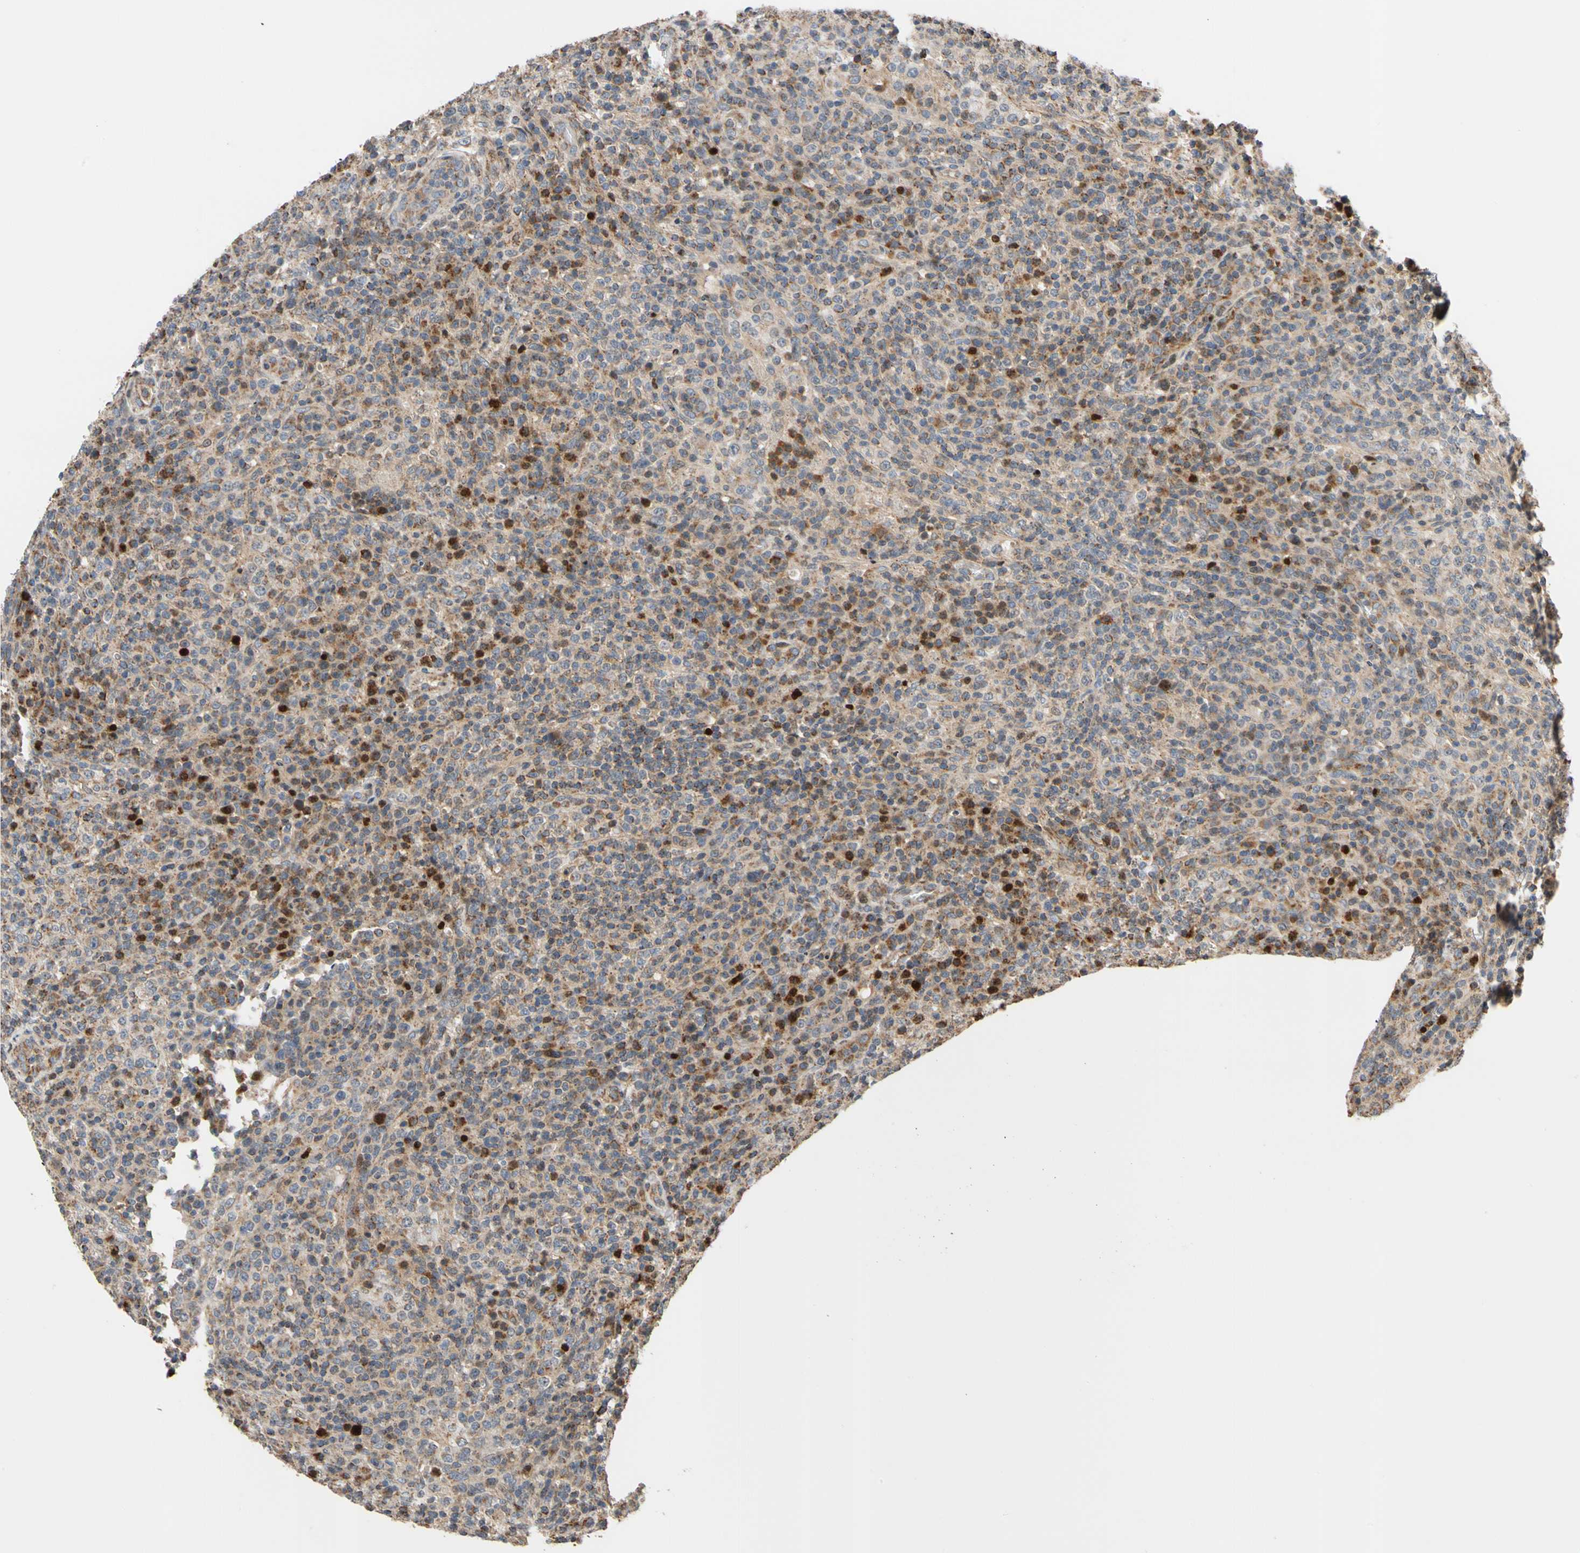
{"staining": {"intensity": "weak", "quantity": "25%-75%", "location": "cytoplasmic/membranous"}, "tissue": "lymphoma", "cell_type": "Tumor cells", "image_type": "cancer", "snomed": [{"axis": "morphology", "description": "Malignant lymphoma, non-Hodgkin's type, High grade"}, {"axis": "topography", "description": "Lymph node"}], "caption": "The immunohistochemical stain labels weak cytoplasmic/membranous positivity in tumor cells of malignant lymphoma, non-Hodgkin's type (high-grade) tissue. The protein of interest is stained brown, and the nuclei are stained in blue (DAB IHC with brightfield microscopy, high magnification).", "gene": "IP6K2", "patient": {"sex": "female", "age": 76}}